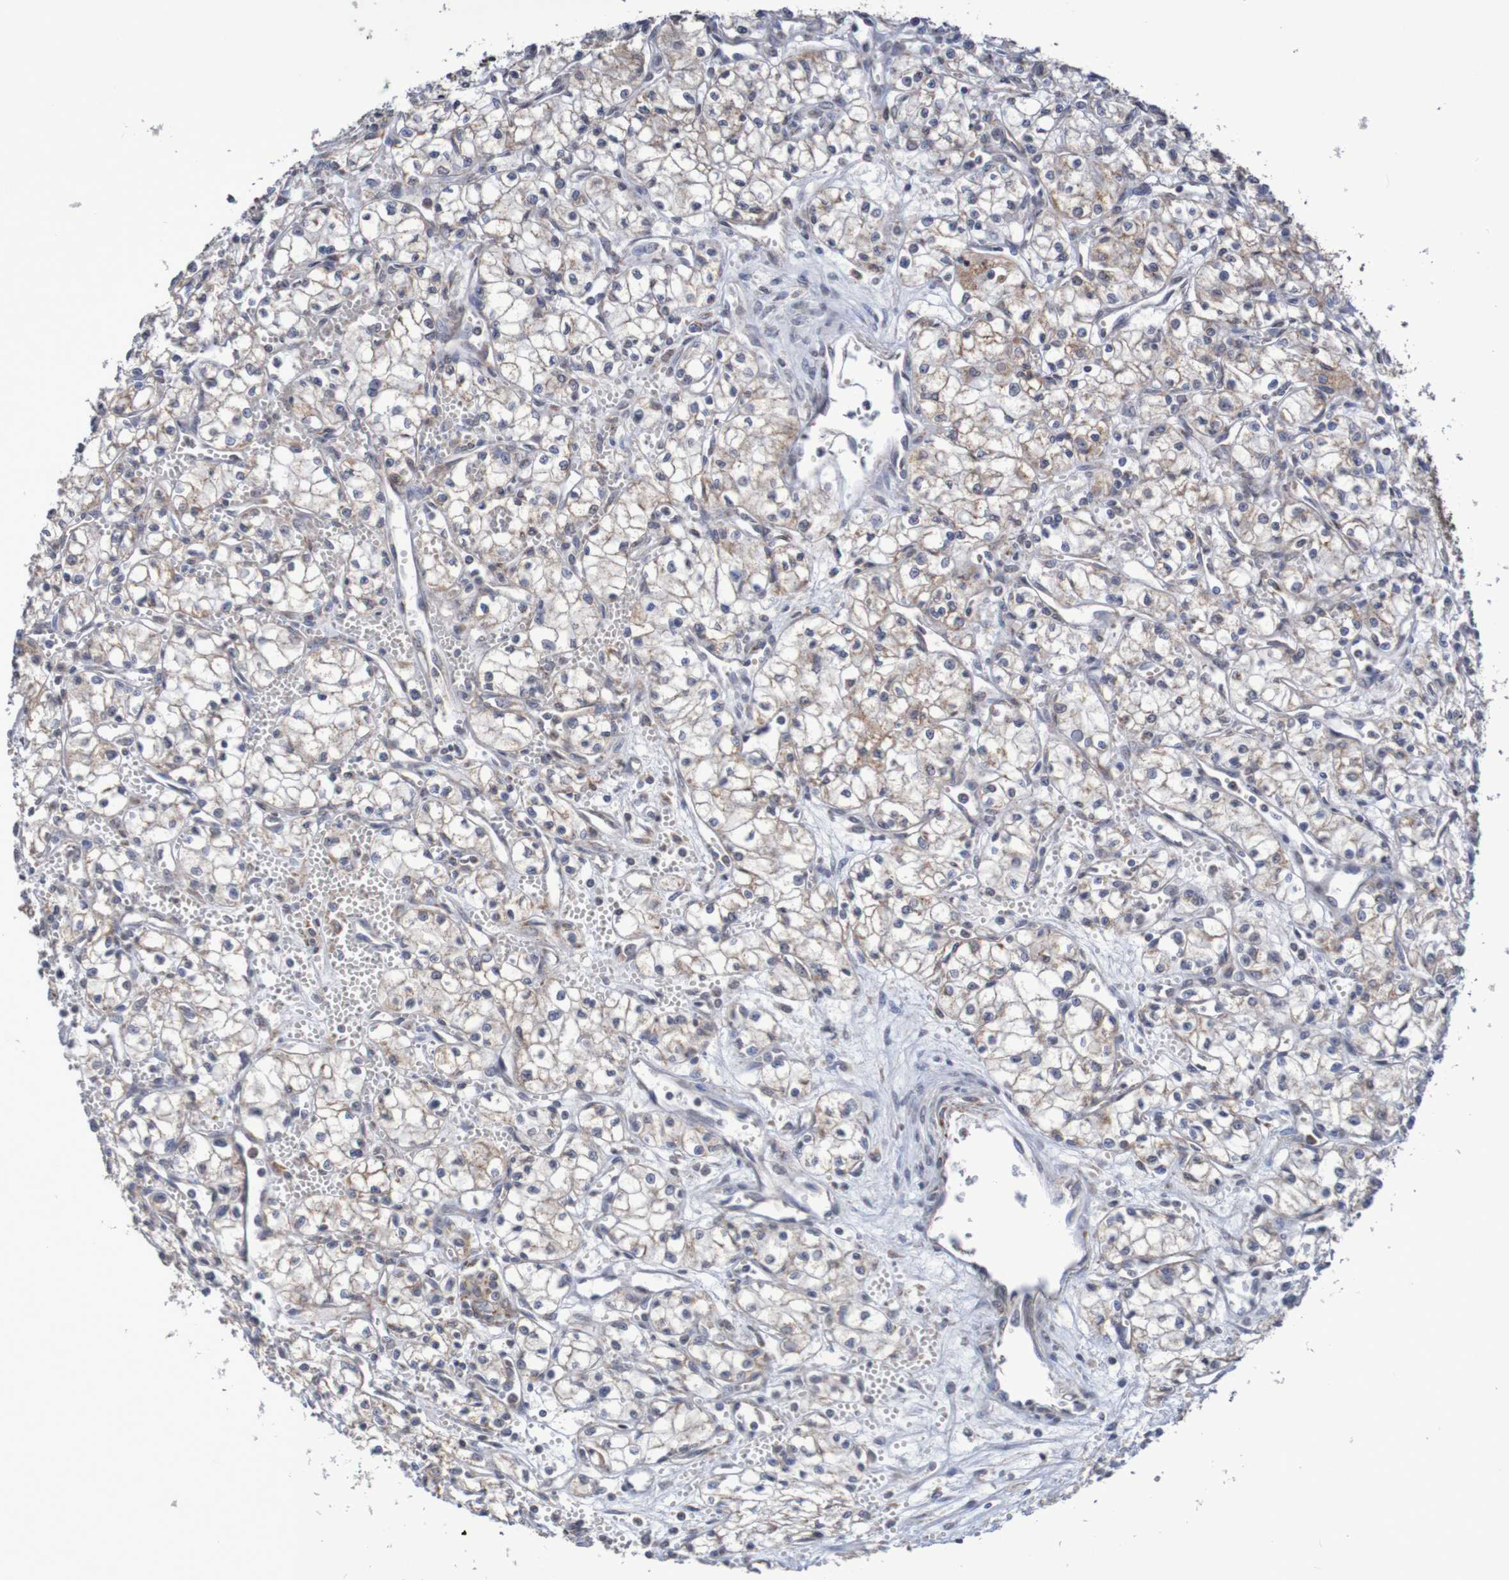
{"staining": {"intensity": "weak", "quantity": "25%-75%", "location": "cytoplasmic/membranous"}, "tissue": "renal cancer", "cell_type": "Tumor cells", "image_type": "cancer", "snomed": [{"axis": "morphology", "description": "Normal tissue, NOS"}, {"axis": "morphology", "description": "Adenocarcinoma, NOS"}, {"axis": "topography", "description": "Kidney"}], "caption": "Tumor cells reveal weak cytoplasmic/membranous positivity in approximately 25%-75% of cells in adenocarcinoma (renal).", "gene": "DVL1", "patient": {"sex": "male", "age": 59}}